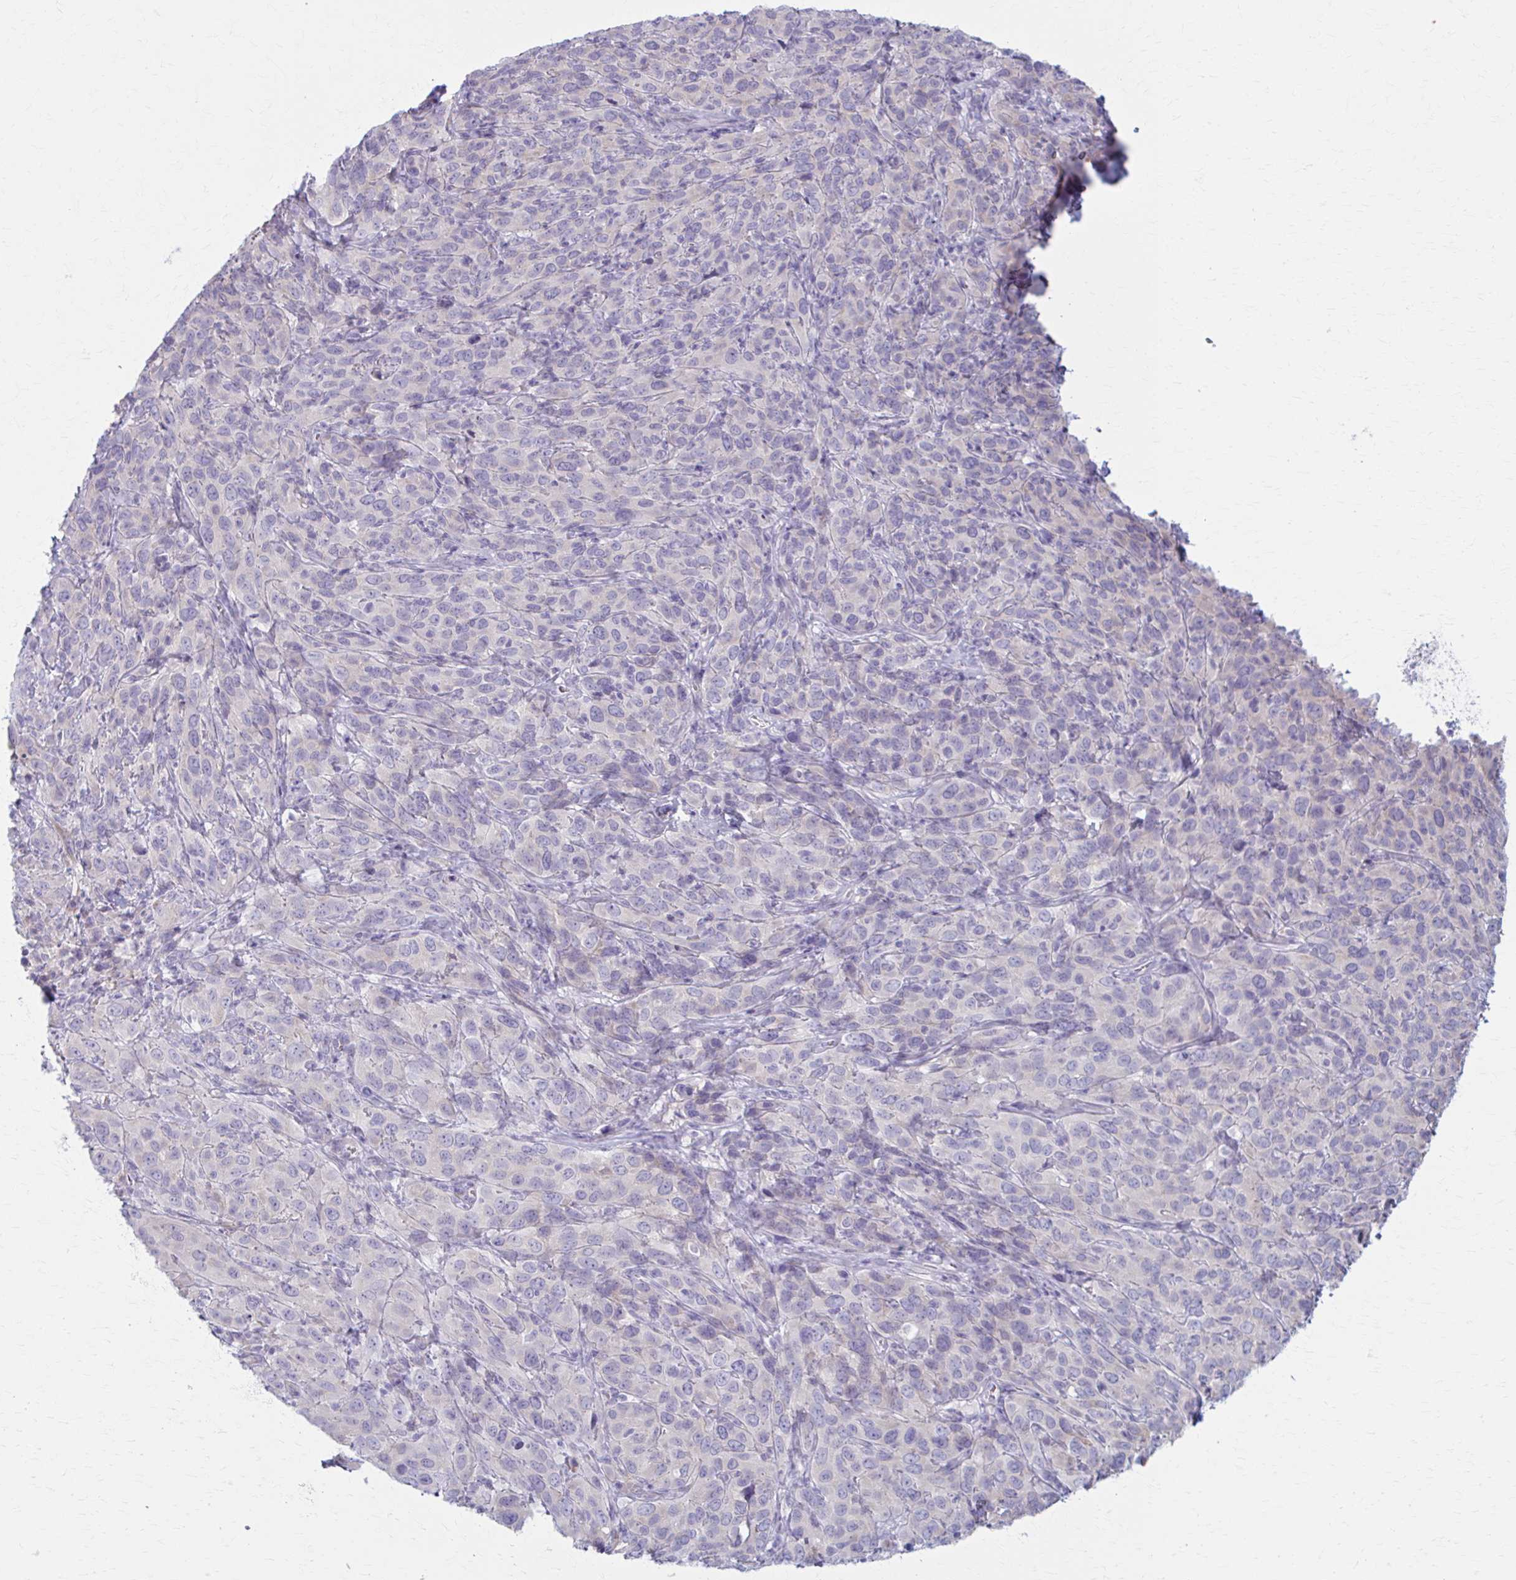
{"staining": {"intensity": "negative", "quantity": "none", "location": "none"}, "tissue": "cervical cancer", "cell_type": "Tumor cells", "image_type": "cancer", "snomed": [{"axis": "morphology", "description": "Squamous cell carcinoma, NOS"}, {"axis": "topography", "description": "Cervix"}], "caption": "This image is of cervical cancer (squamous cell carcinoma) stained with IHC to label a protein in brown with the nuclei are counter-stained blue. There is no staining in tumor cells. (DAB immunohistochemistry (IHC) with hematoxylin counter stain).", "gene": "PRKRA", "patient": {"sex": "female", "age": 51}}